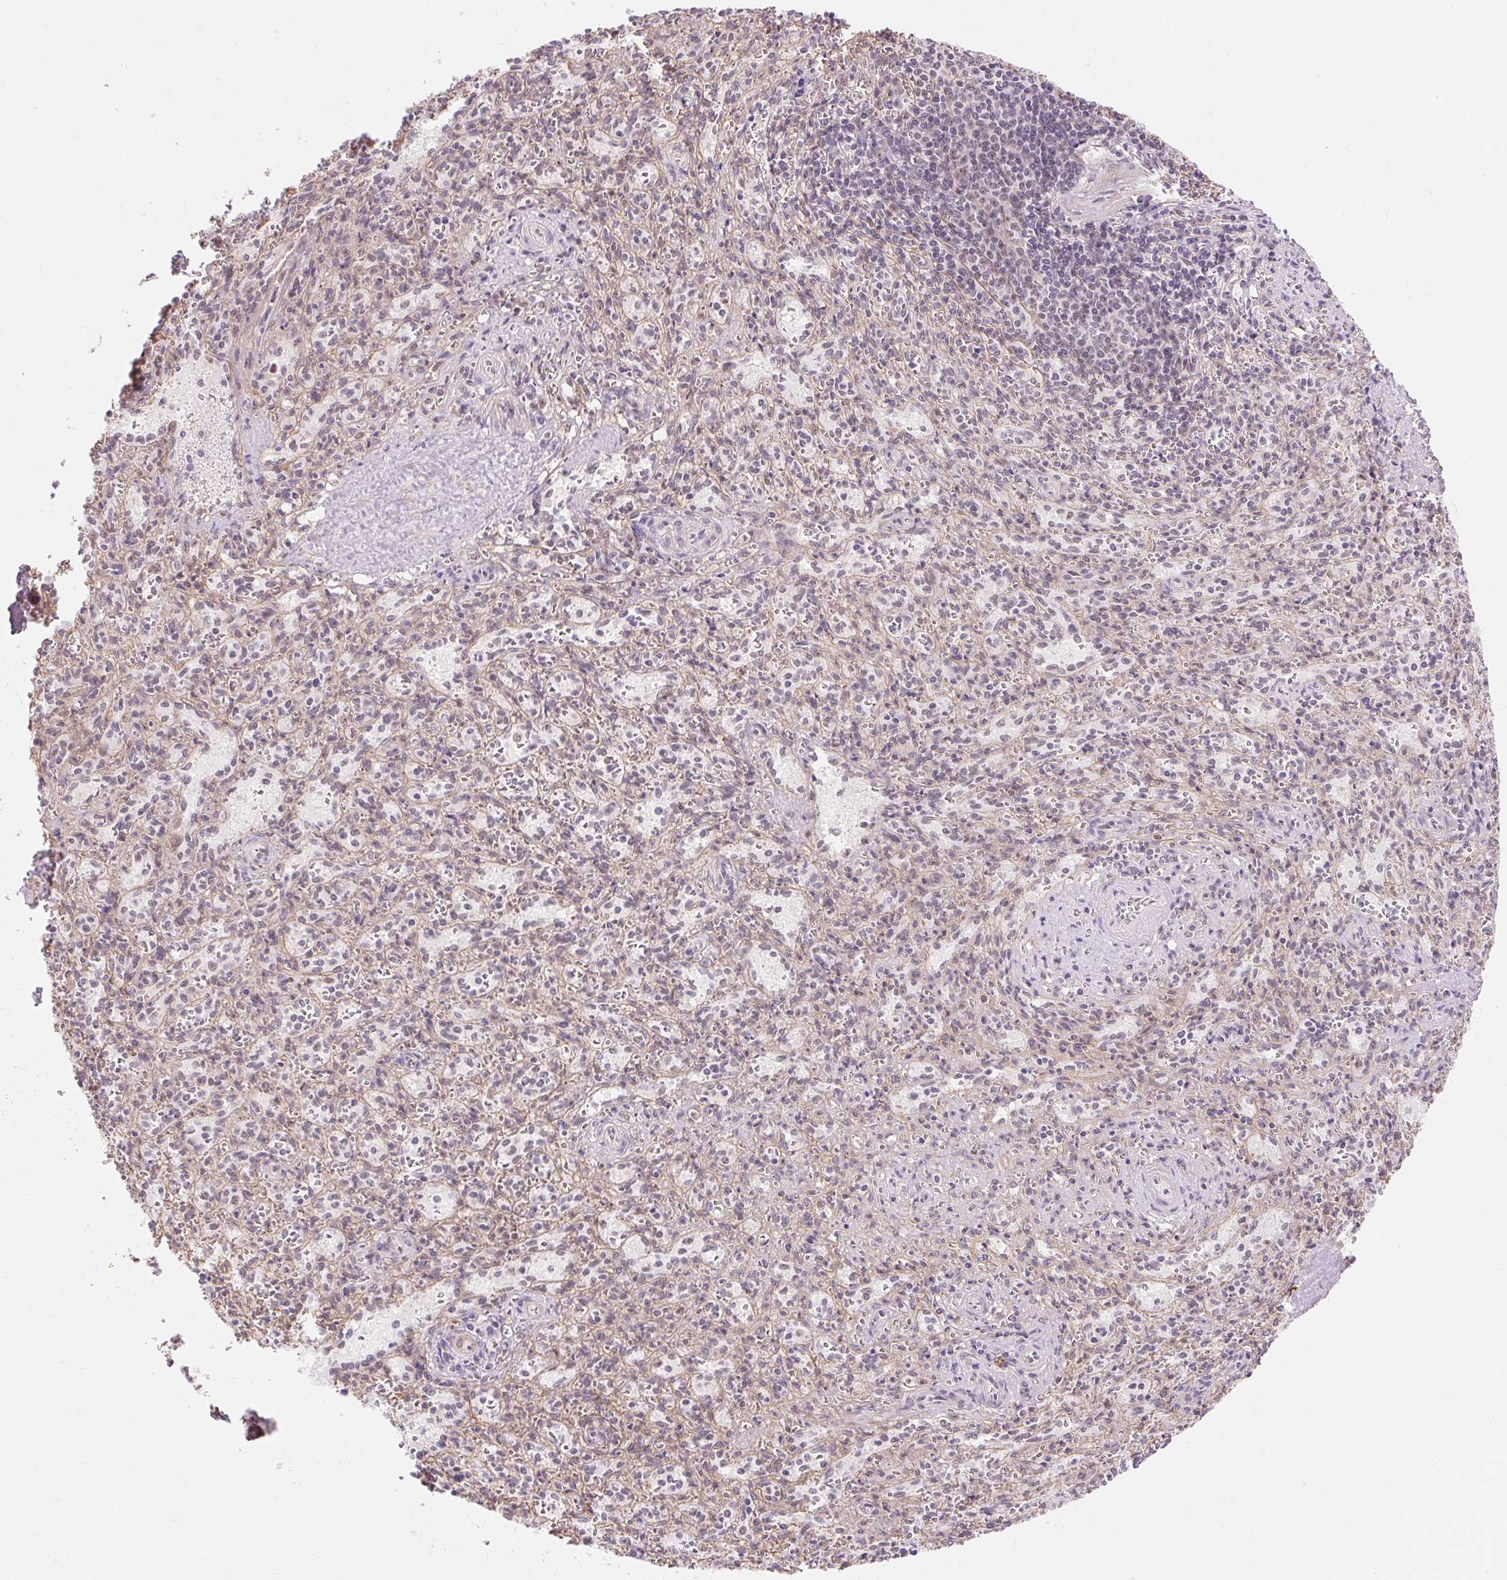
{"staining": {"intensity": "negative", "quantity": "none", "location": "none"}, "tissue": "spleen", "cell_type": "Cells in red pulp", "image_type": "normal", "snomed": [{"axis": "morphology", "description": "Normal tissue, NOS"}, {"axis": "topography", "description": "Spleen"}], "caption": "A micrograph of spleen stained for a protein demonstrates no brown staining in cells in red pulp.", "gene": "OBP2A", "patient": {"sex": "female", "age": 26}}